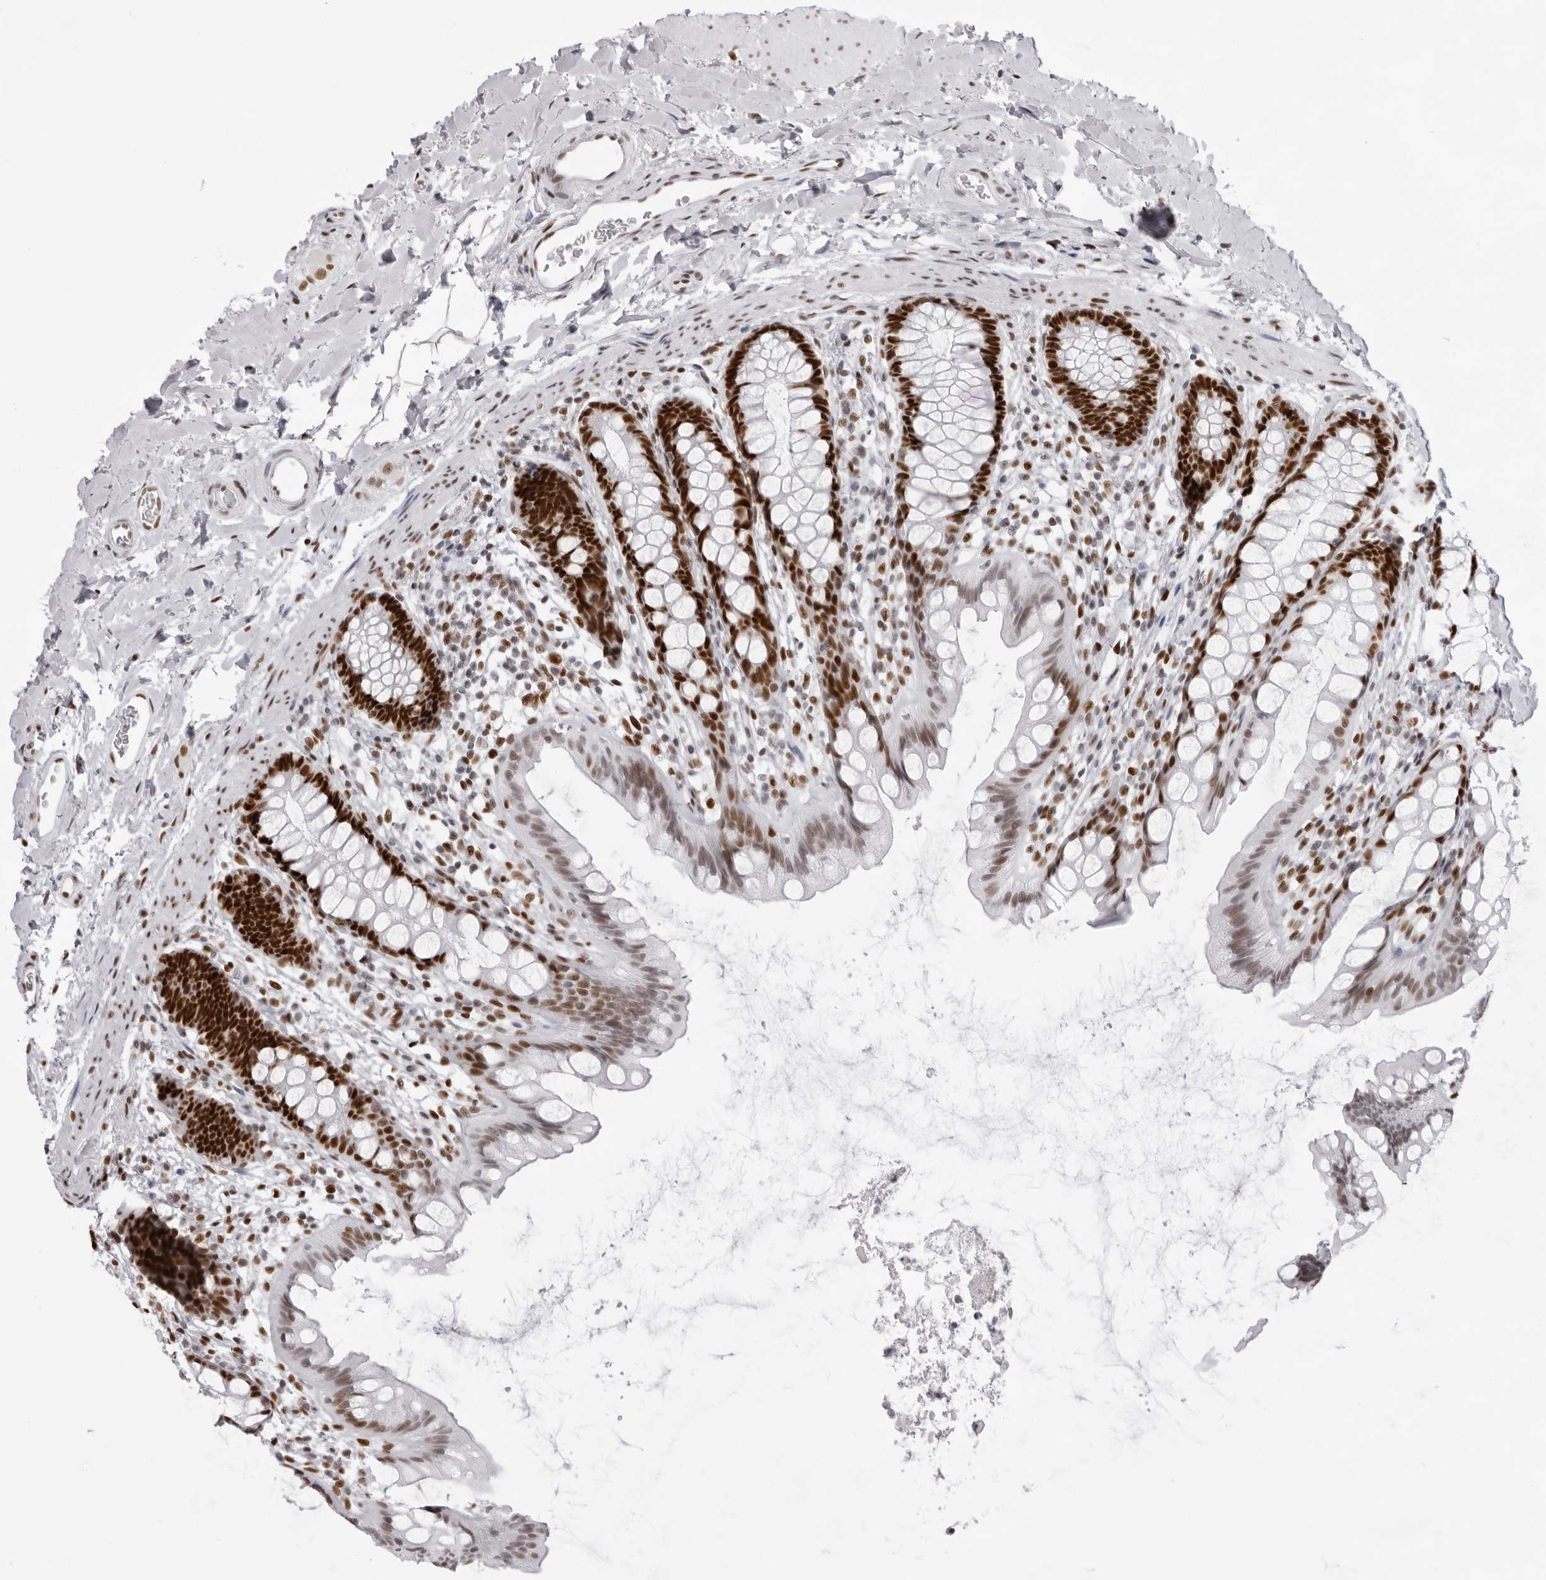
{"staining": {"intensity": "strong", "quantity": "25%-75%", "location": "nuclear"}, "tissue": "rectum", "cell_type": "Glandular cells", "image_type": "normal", "snomed": [{"axis": "morphology", "description": "Normal tissue, NOS"}, {"axis": "topography", "description": "Rectum"}], "caption": "The image demonstrates a brown stain indicating the presence of a protein in the nuclear of glandular cells in rectum. (DAB IHC, brown staining for protein, blue staining for nuclei).", "gene": "IRF2BP2", "patient": {"sex": "female", "age": 65}}